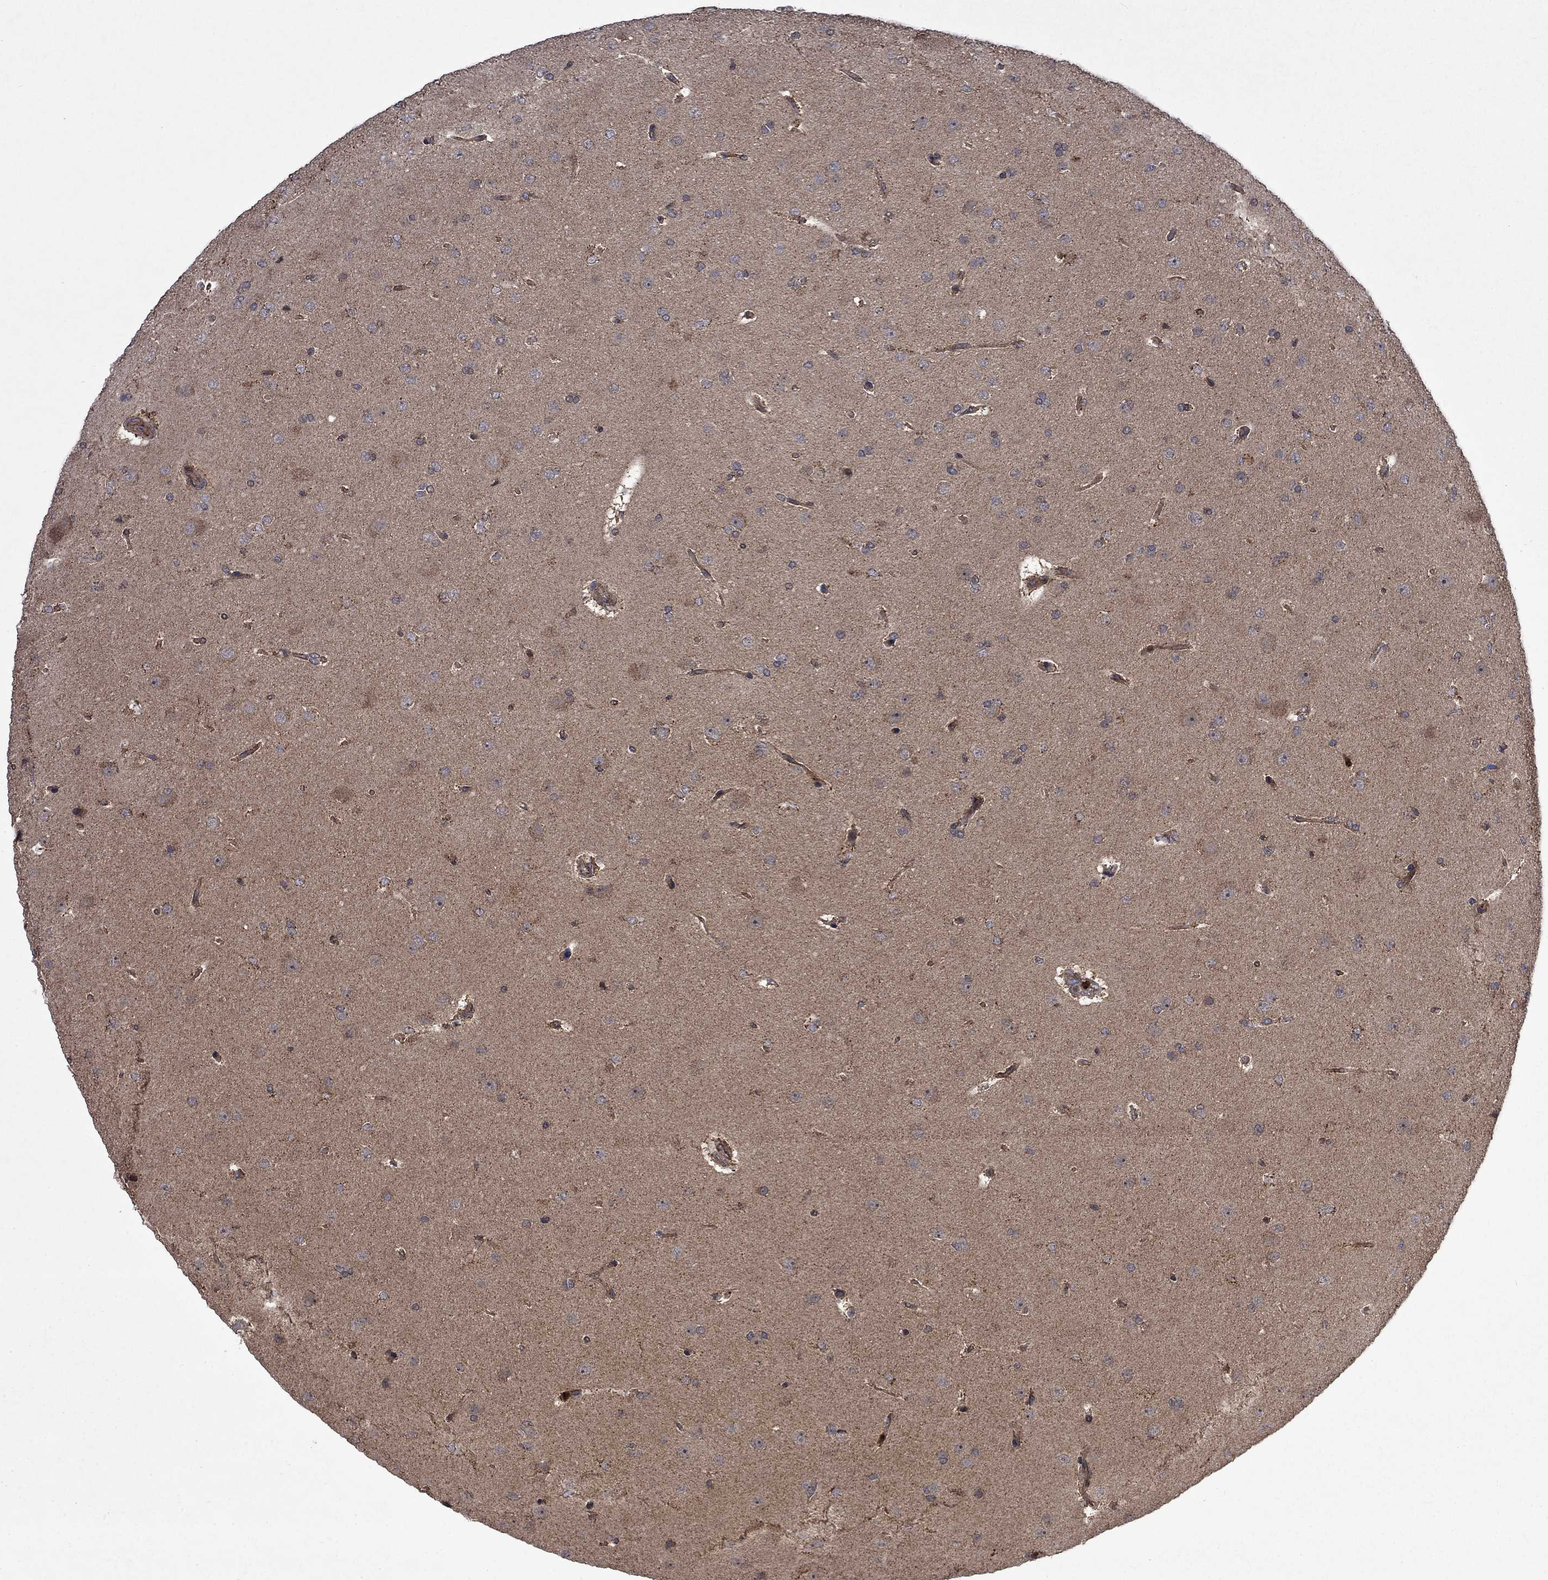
{"staining": {"intensity": "negative", "quantity": "none", "location": "none"}, "tissue": "glioma", "cell_type": "Tumor cells", "image_type": "cancer", "snomed": [{"axis": "morphology", "description": "Glioma, malignant, NOS"}, {"axis": "topography", "description": "Cerebral cortex"}], "caption": "Image shows no protein expression in tumor cells of glioma tissue.", "gene": "TMEM33", "patient": {"sex": "male", "age": 58}}